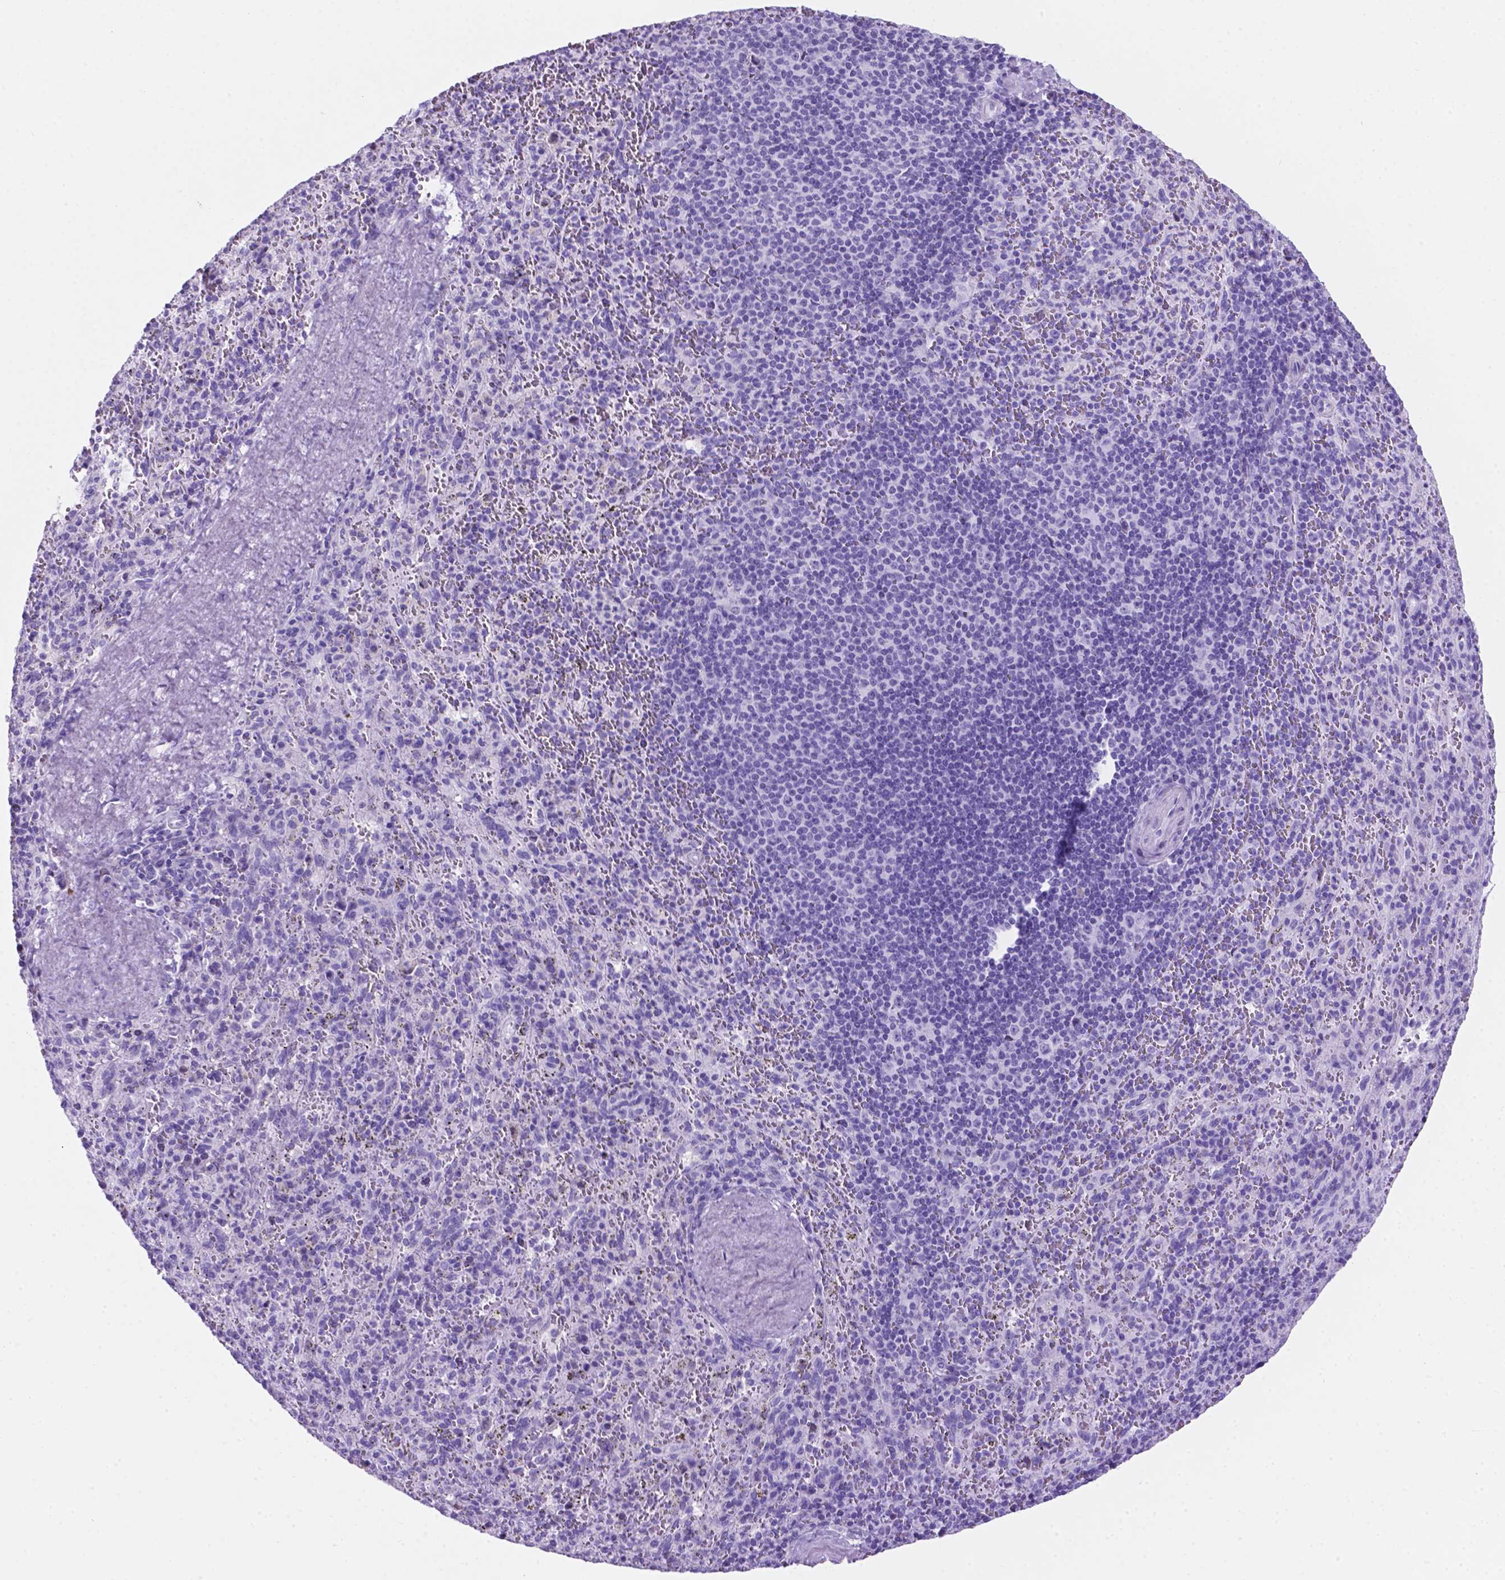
{"staining": {"intensity": "negative", "quantity": "none", "location": "none"}, "tissue": "spleen", "cell_type": "Cells in red pulp", "image_type": "normal", "snomed": [{"axis": "morphology", "description": "Normal tissue, NOS"}, {"axis": "topography", "description": "Spleen"}], "caption": "Spleen was stained to show a protein in brown. There is no significant positivity in cells in red pulp. (Stains: DAB immunohistochemistry (IHC) with hematoxylin counter stain, Microscopy: brightfield microscopy at high magnification).", "gene": "C17orf107", "patient": {"sex": "male", "age": 57}}